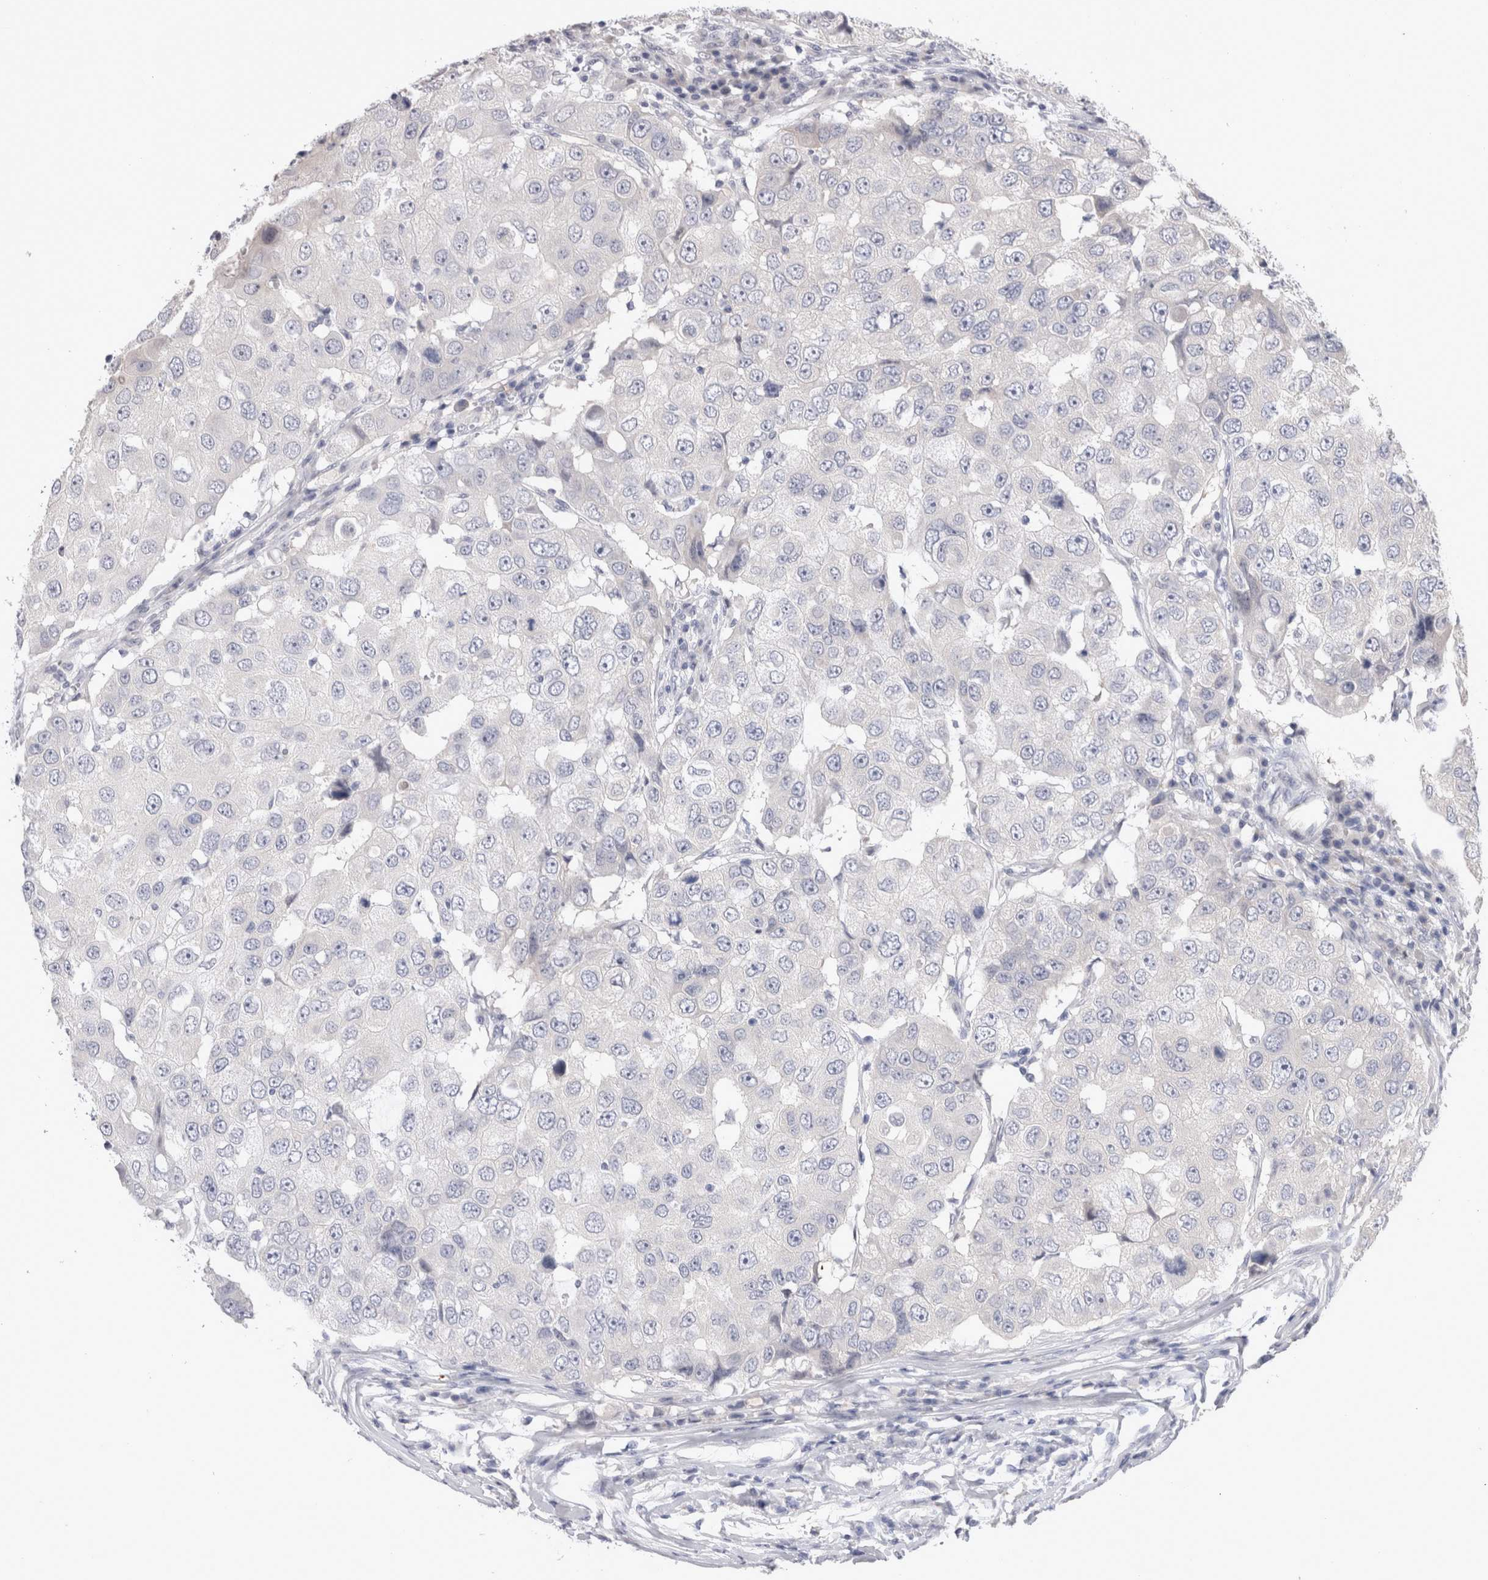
{"staining": {"intensity": "negative", "quantity": "none", "location": "none"}, "tissue": "breast cancer", "cell_type": "Tumor cells", "image_type": "cancer", "snomed": [{"axis": "morphology", "description": "Duct carcinoma"}, {"axis": "topography", "description": "Breast"}], "caption": "Tumor cells show no significant positivity in breast invasive ductal carcinoma.", "gene": "CRYBG1", "patient": {"sex": "female", "age": 27}}